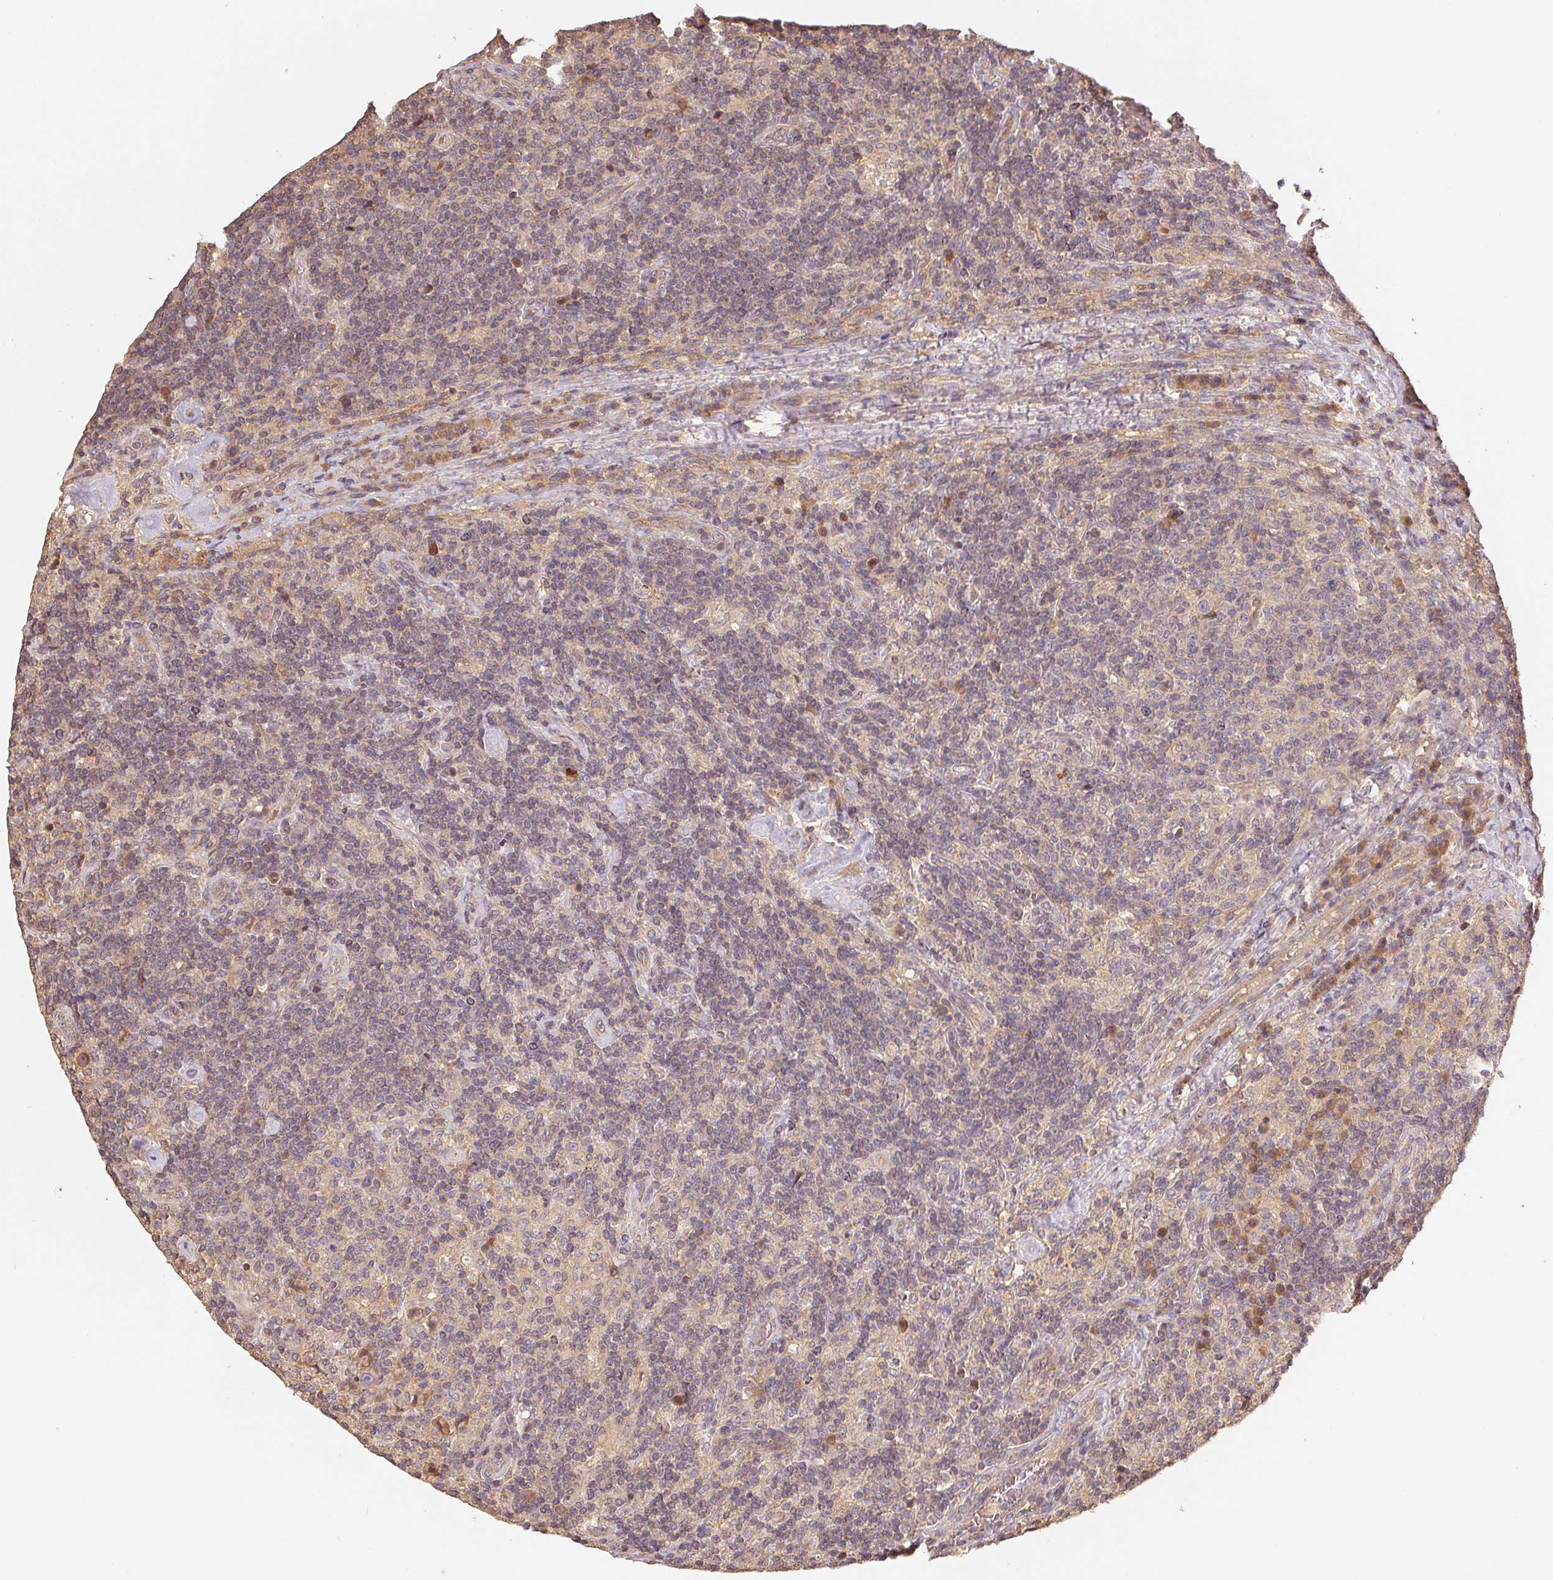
{"staining": {"intensity": "negative", "quantity": "none", "location": "none"}, "tissue": "lymphoma", "cell_type": "Tumor cells", "image_type": "cancer", "snomed": [{"axis": "morphology", "description": "Hodgkin's disease, NOS"}, {"axis": "topography", "description": "Lymph node"}], "caption": "The micrograph displays no staining of tumor cells in lymphoma.", "gene": "RALA", "patient": {"sex": "male", "age": 70}}